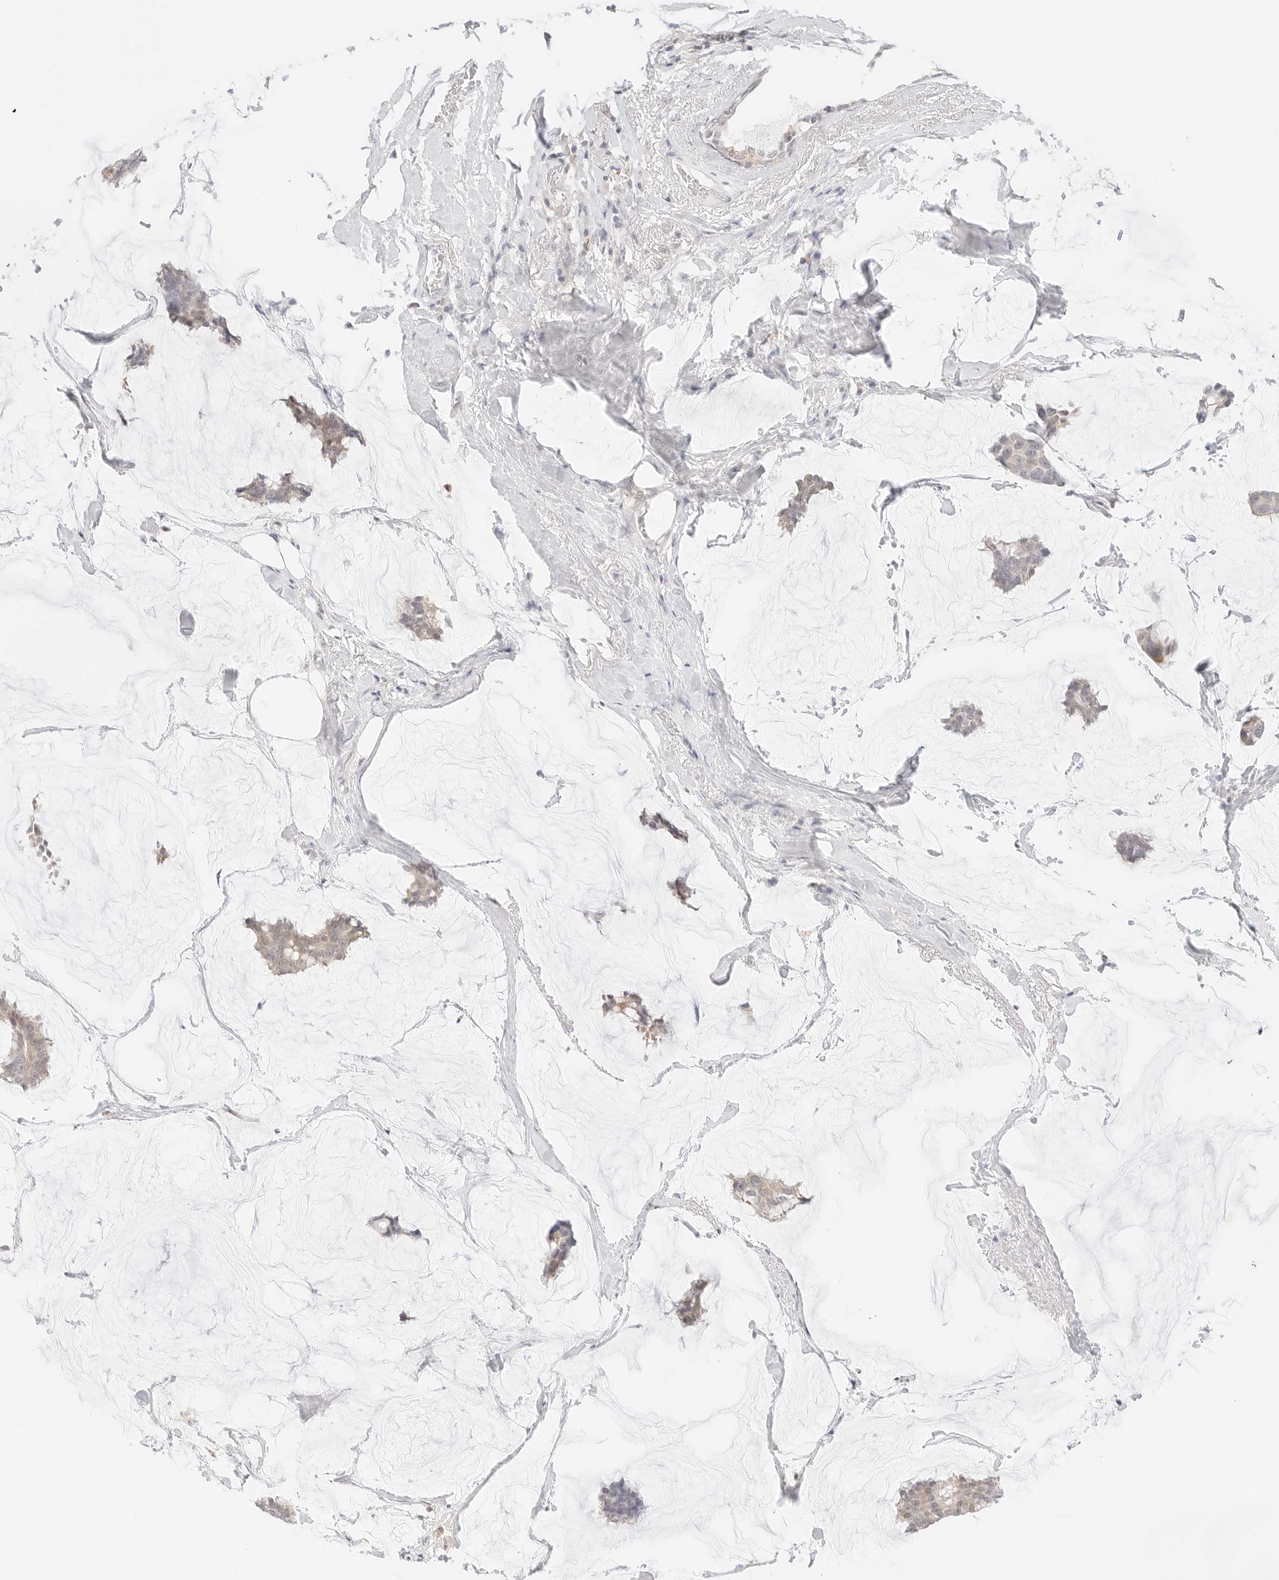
{"staining": {"intensity": "weak", "quantity": "<25%", "location": "cytoplasmic/membranous"}, "tissue": "breast cancer", "cell_type": "Tumor cells", "image_type": "cancer", "snomed": [{"axis": "morphology", "description": "Duct carcinoma"}, {"axis": "topography", "description": "Breast"}], "caption": "An image of human breast intraductal carcinoma is negative for staining in tumor cells.", "gene": "GNAS", "patient": {"sex": "female", "age": 93}}